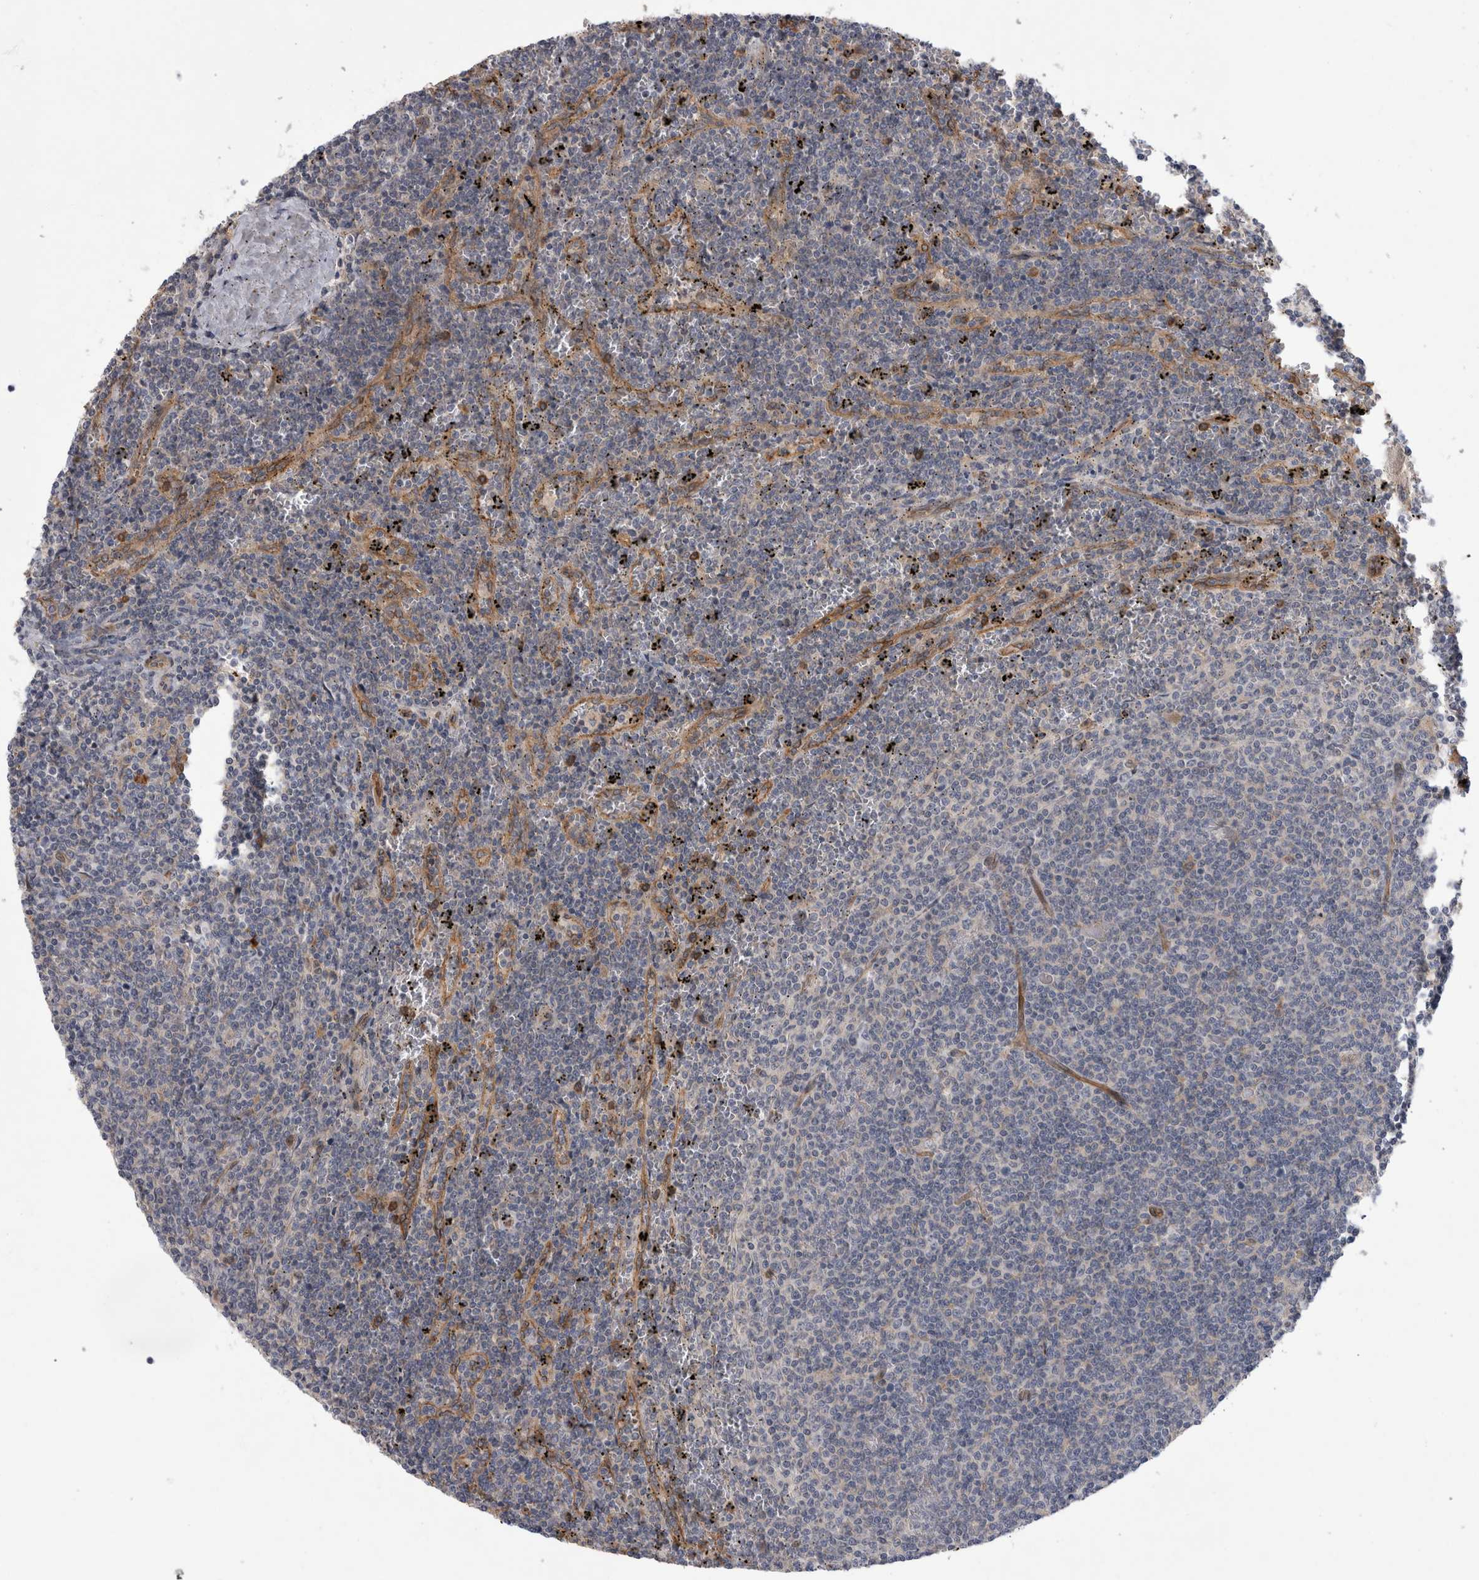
{"staining": {"intensity": "negative", "quantity": "none", "location": "none"}, "tissue": "lymphoma", "cell_type": "Tumor cells", "image_type": "cancer", "snomed": [{"axis": "morphology", "description": "Malignant lymphoma, non-Hodgkin's type, Low grade"}, {"axis": "topography", "description": "Spleen"}], "caption": "Tumor cells are negative for brown protein staining in lymphoma.", "gene": "ANKFY1", "patient": {"sex": "female", "age": 50}}